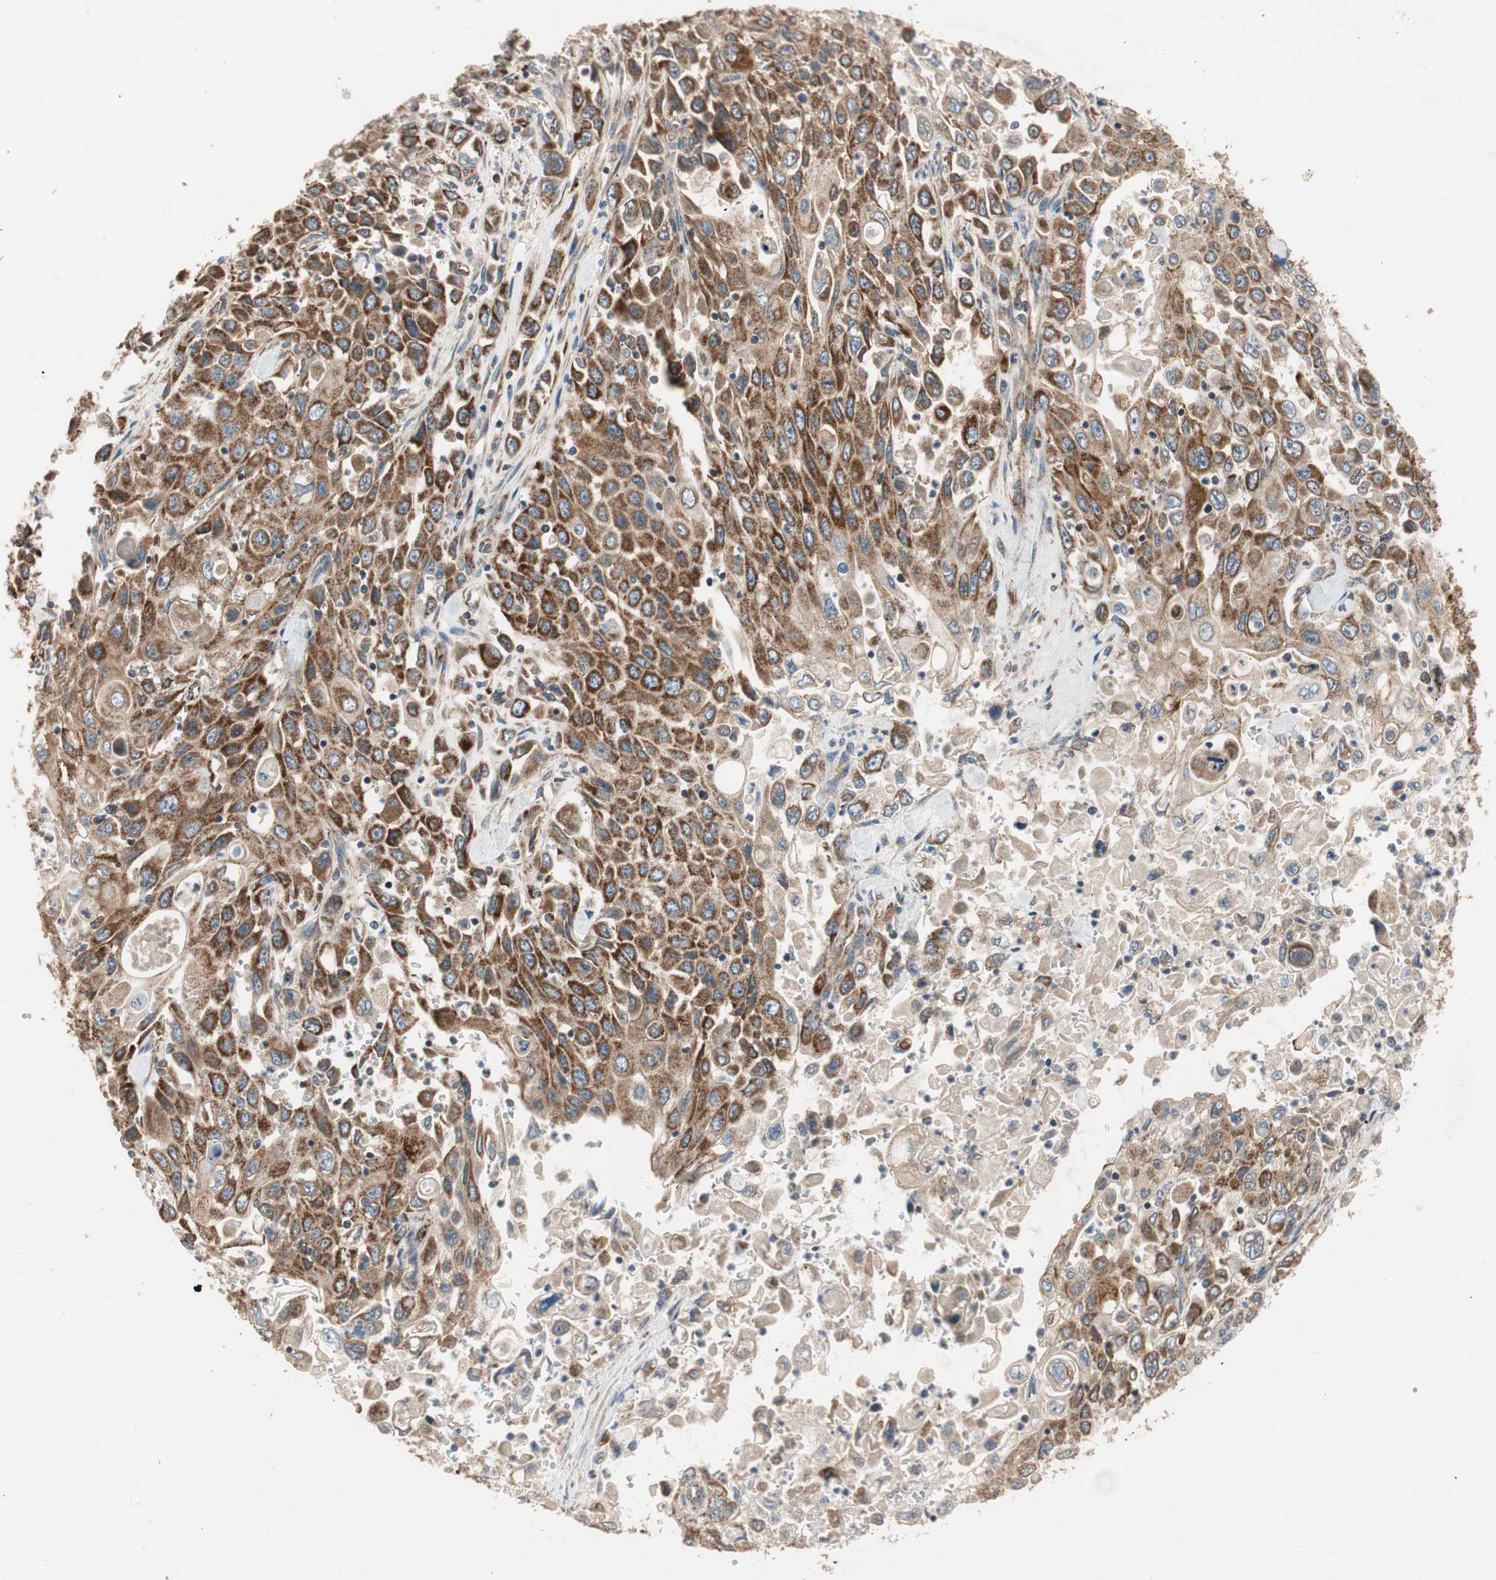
{"staining": {"intensity": "strong", "quantity": ">75%", "location": "cytoplasmic/membranous"}, "tissue": "pancreatic cancer", "cell_type": "Tumor cells", "image_type": "cancer", "snomed": [{"axis": "morphology", "description": "Adenocarcinoma, NOS"}, {"axis": "topography", "description": "Pancreas"}], "caption": "A high-resolution image shows immunohistochemistry staining of pancreatic cancer, which demonstrates strong cytoplasmic/membranous positivity in about >75% of tumor cells.", "gene": "AKAP1", "patient": {"sex": "male", "age": 70}}